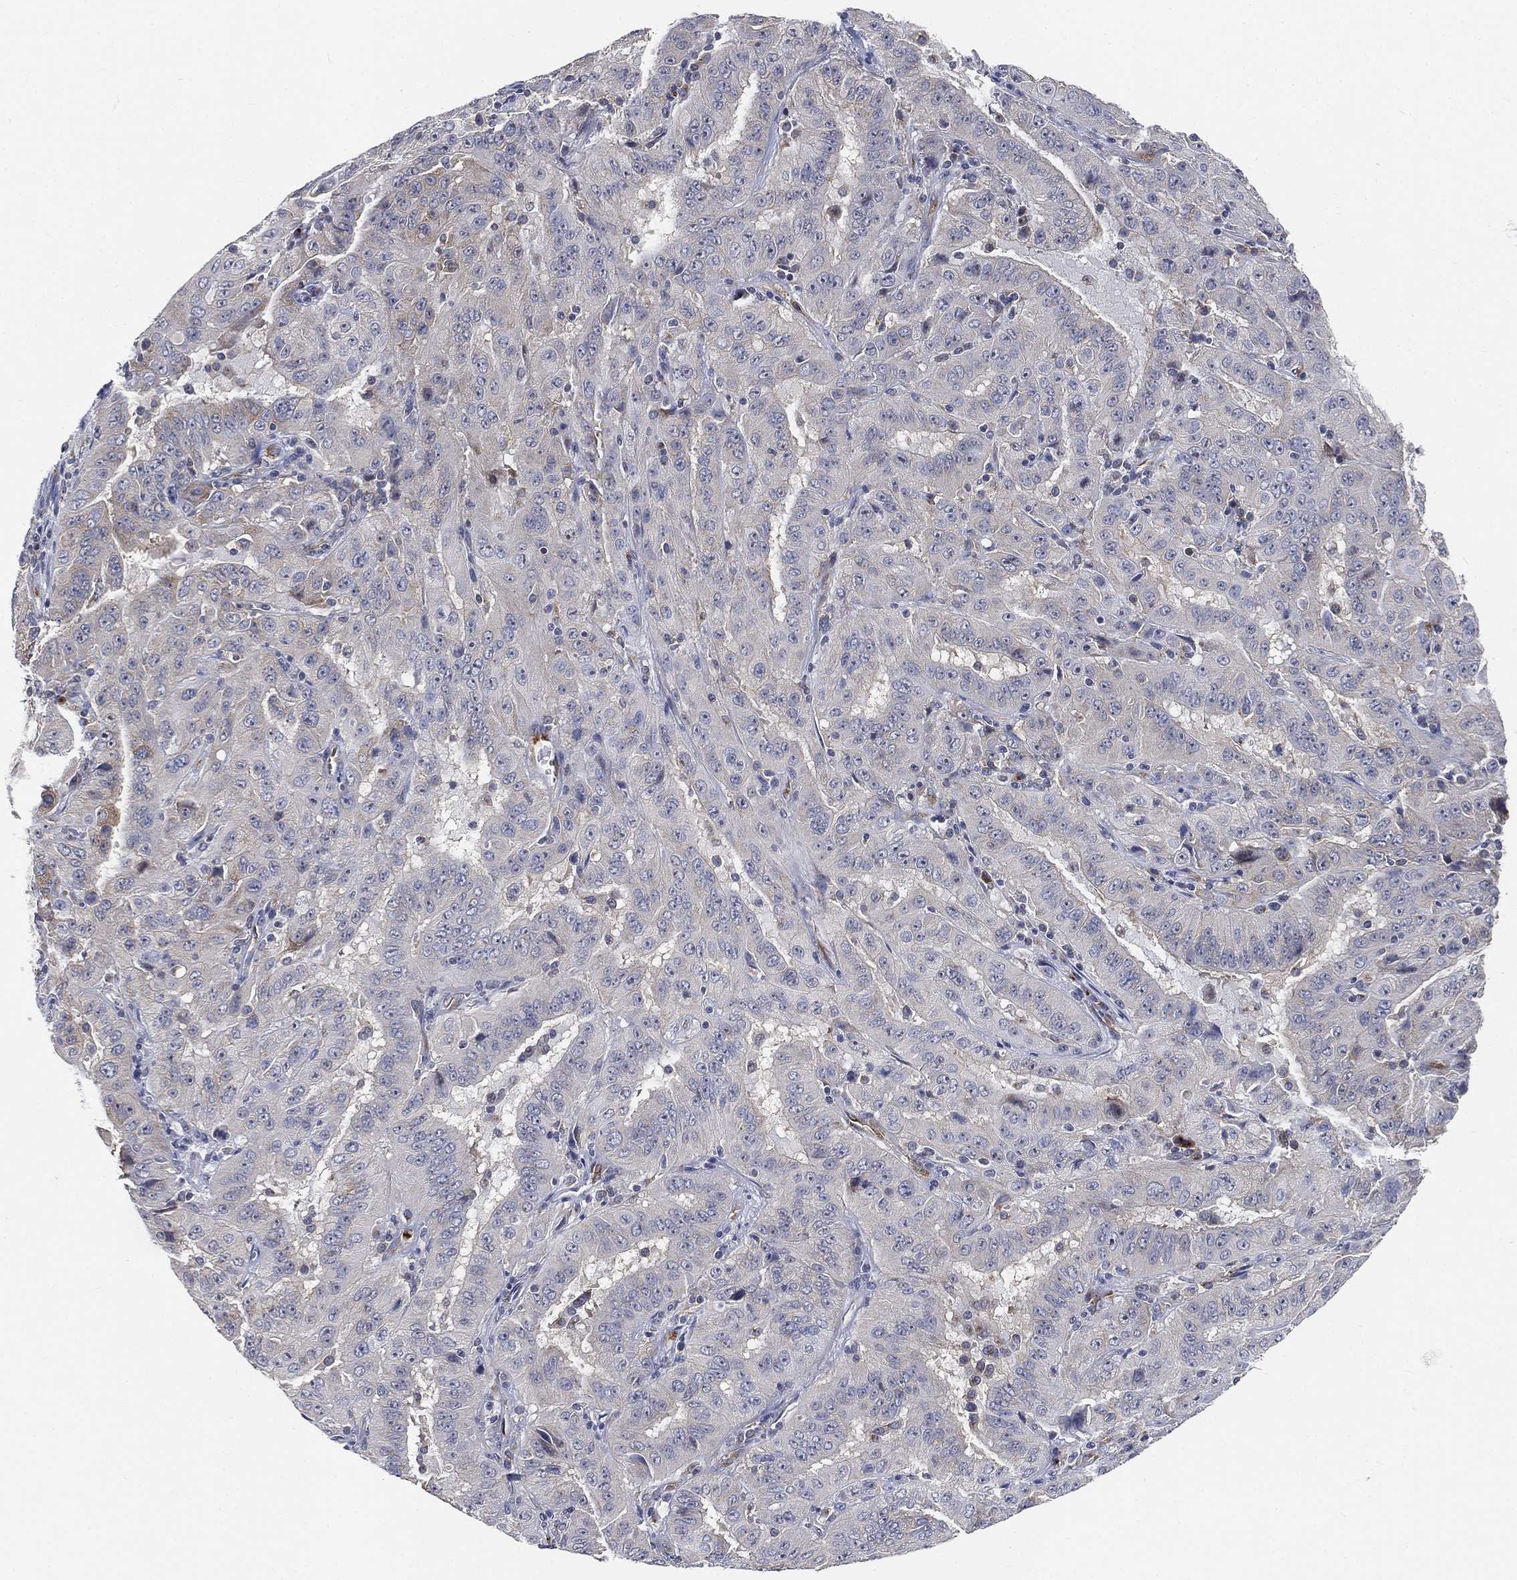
{"staining": {"intensity": "negative", "quantity": "none", "location": "none"}, "tissue": "pancreatic cancer", "cell_type": "Tumor cells", "image_type": "cancer", "snomed": [{"axis": "morphology", "description": "Adenocarcinoma, NOS"}, {"axis": "topography", "description": "Pancreas"}], "caption": "High power microscopy micrograph of an immunohistochemistry (IHC) micrograph of pancreatic adenocarcinoma, revealing no significant expression in tumor cells.", "gene": "TICAM1", "patient": {"sex": "male", "age": 63}}